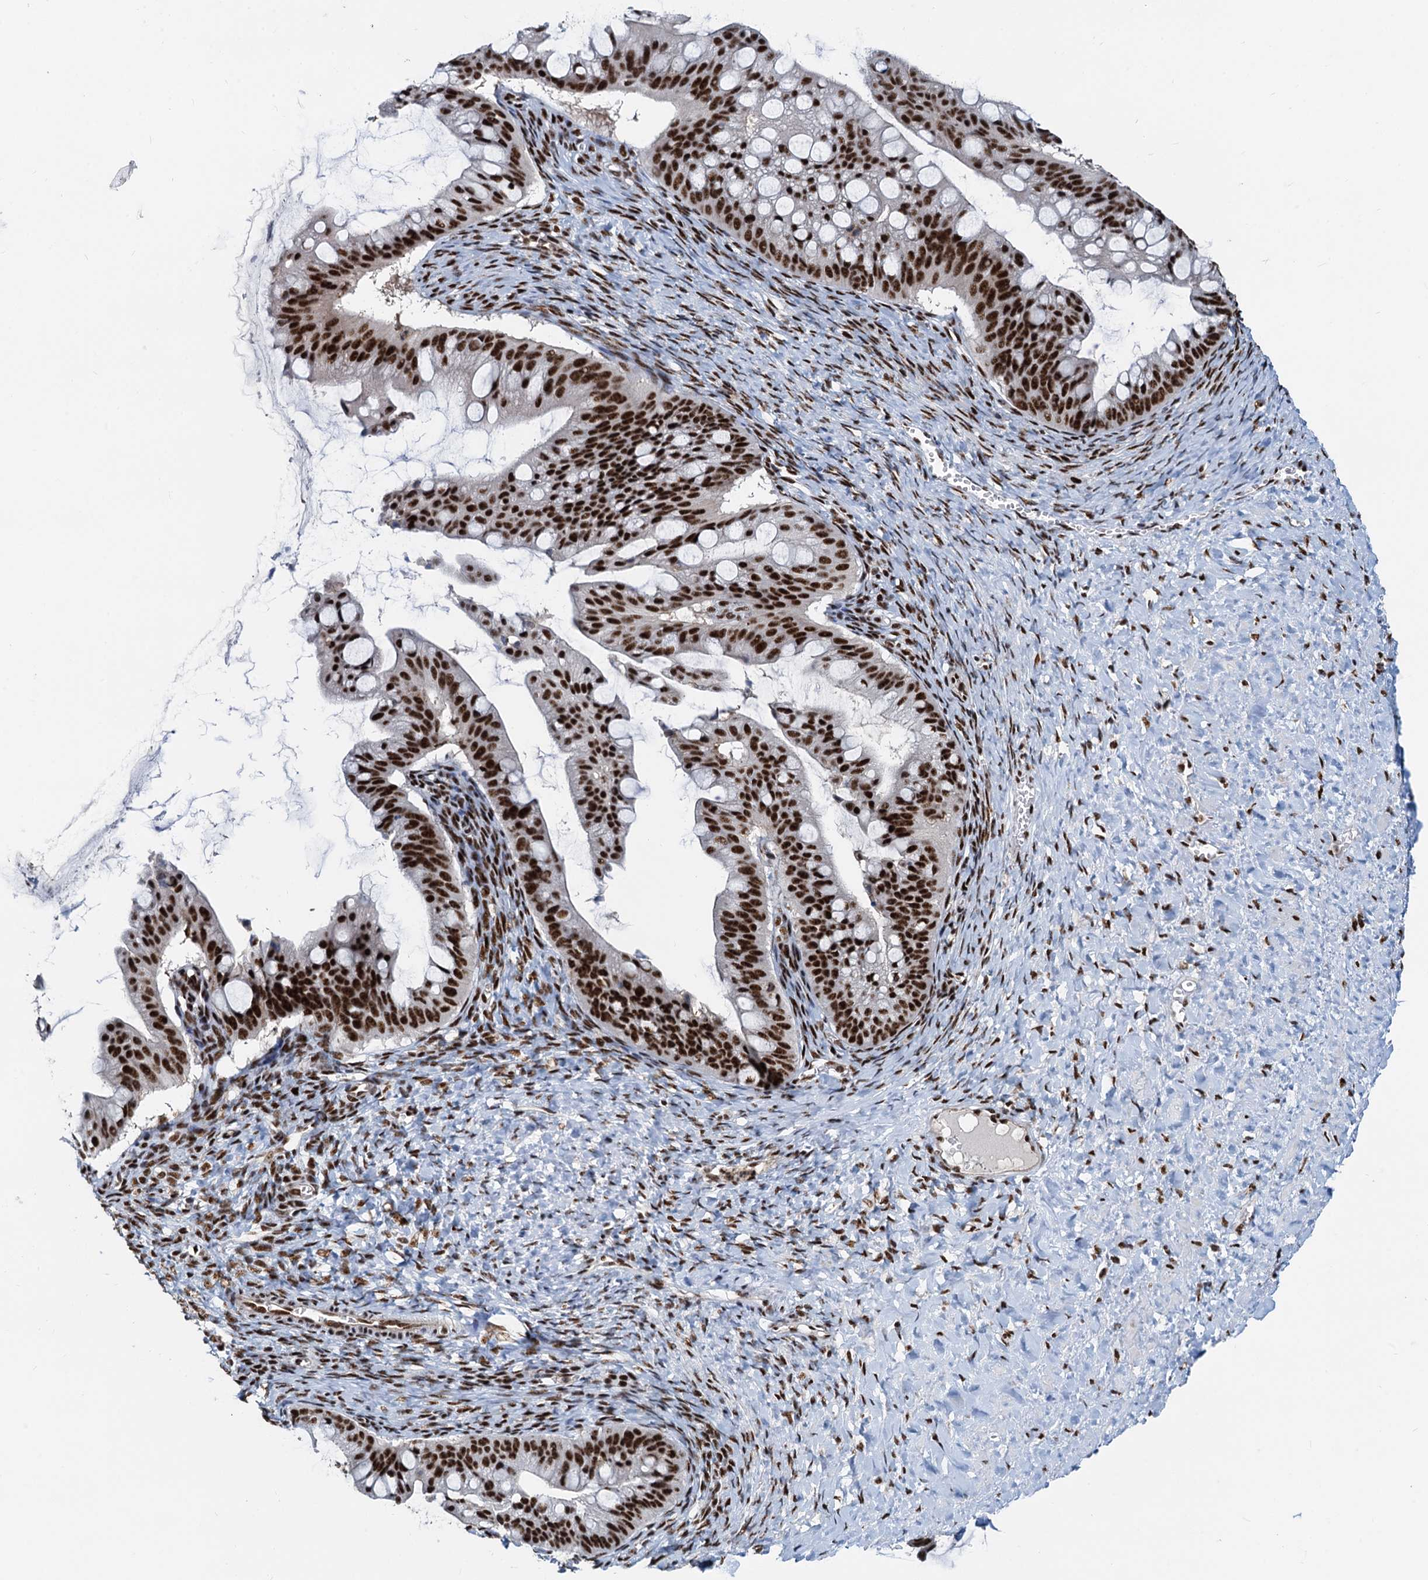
{"staining": {"intensity": "strong", "quantity": ">75%", "location": "nuclear"}, "tissue": "ovarian cancer", "cell_type": "Tumor cells", "image_type": "cancer", "snomed": [{"axis": "morphology", "description": "Cystadenocarcinoma, mucinous, NOS"}, {"axis": "topography", "description": "Ovary"}], "caption": "Immunohistochemical staining of human ovarian cancer reveals high levels of strong nuclear protein expression in about >75% of tumor cells.", "gene": "RBM26", "patient": {"sex": "female", "age": 73}}